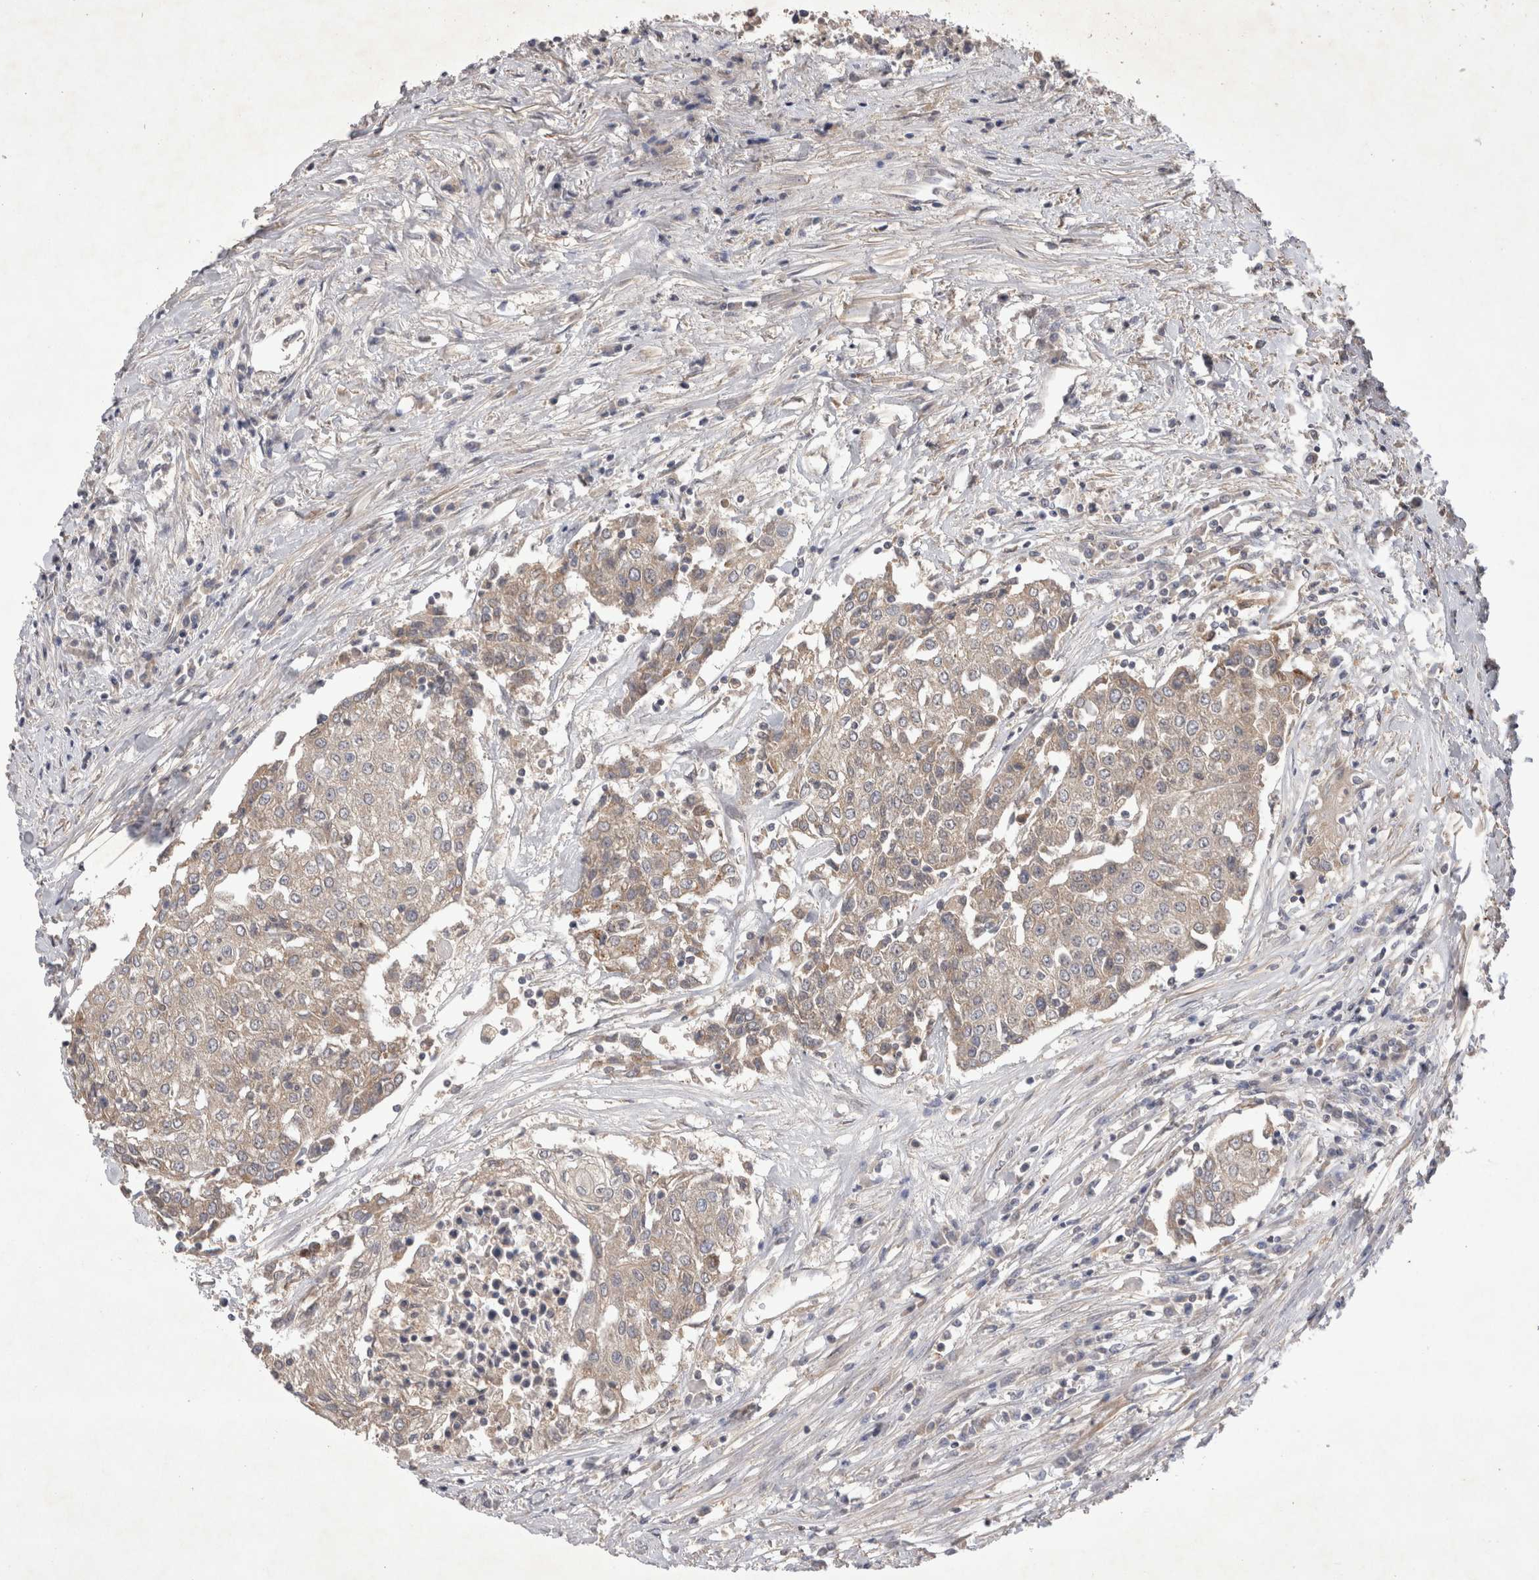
{"staining": {"intensity": "weak", "quantity": "25%-75%", "location": "cytoplasmic/membranous"}, "tissue": "urothelial cancer", "cell_type": "Tumor cells", "image_type": "cancer", "snomed": [{"axis": "morphology", "description": "Urothelial carcinoma, High grade"}, {"axis": "topography", "description": "Urinary bladder"}], "caption": "Protein staining reveals weak cytoplasmic/membranous staining in approximately 25%-75% of tumor cells in urothelial cancer. The staining is performed using DAB brown chromogen to label protein expression. The nuclei are counter-stained blue using hematoxylin.", "gene": "SRD5A3", "patient": {"sex": "female", "age": 85}}